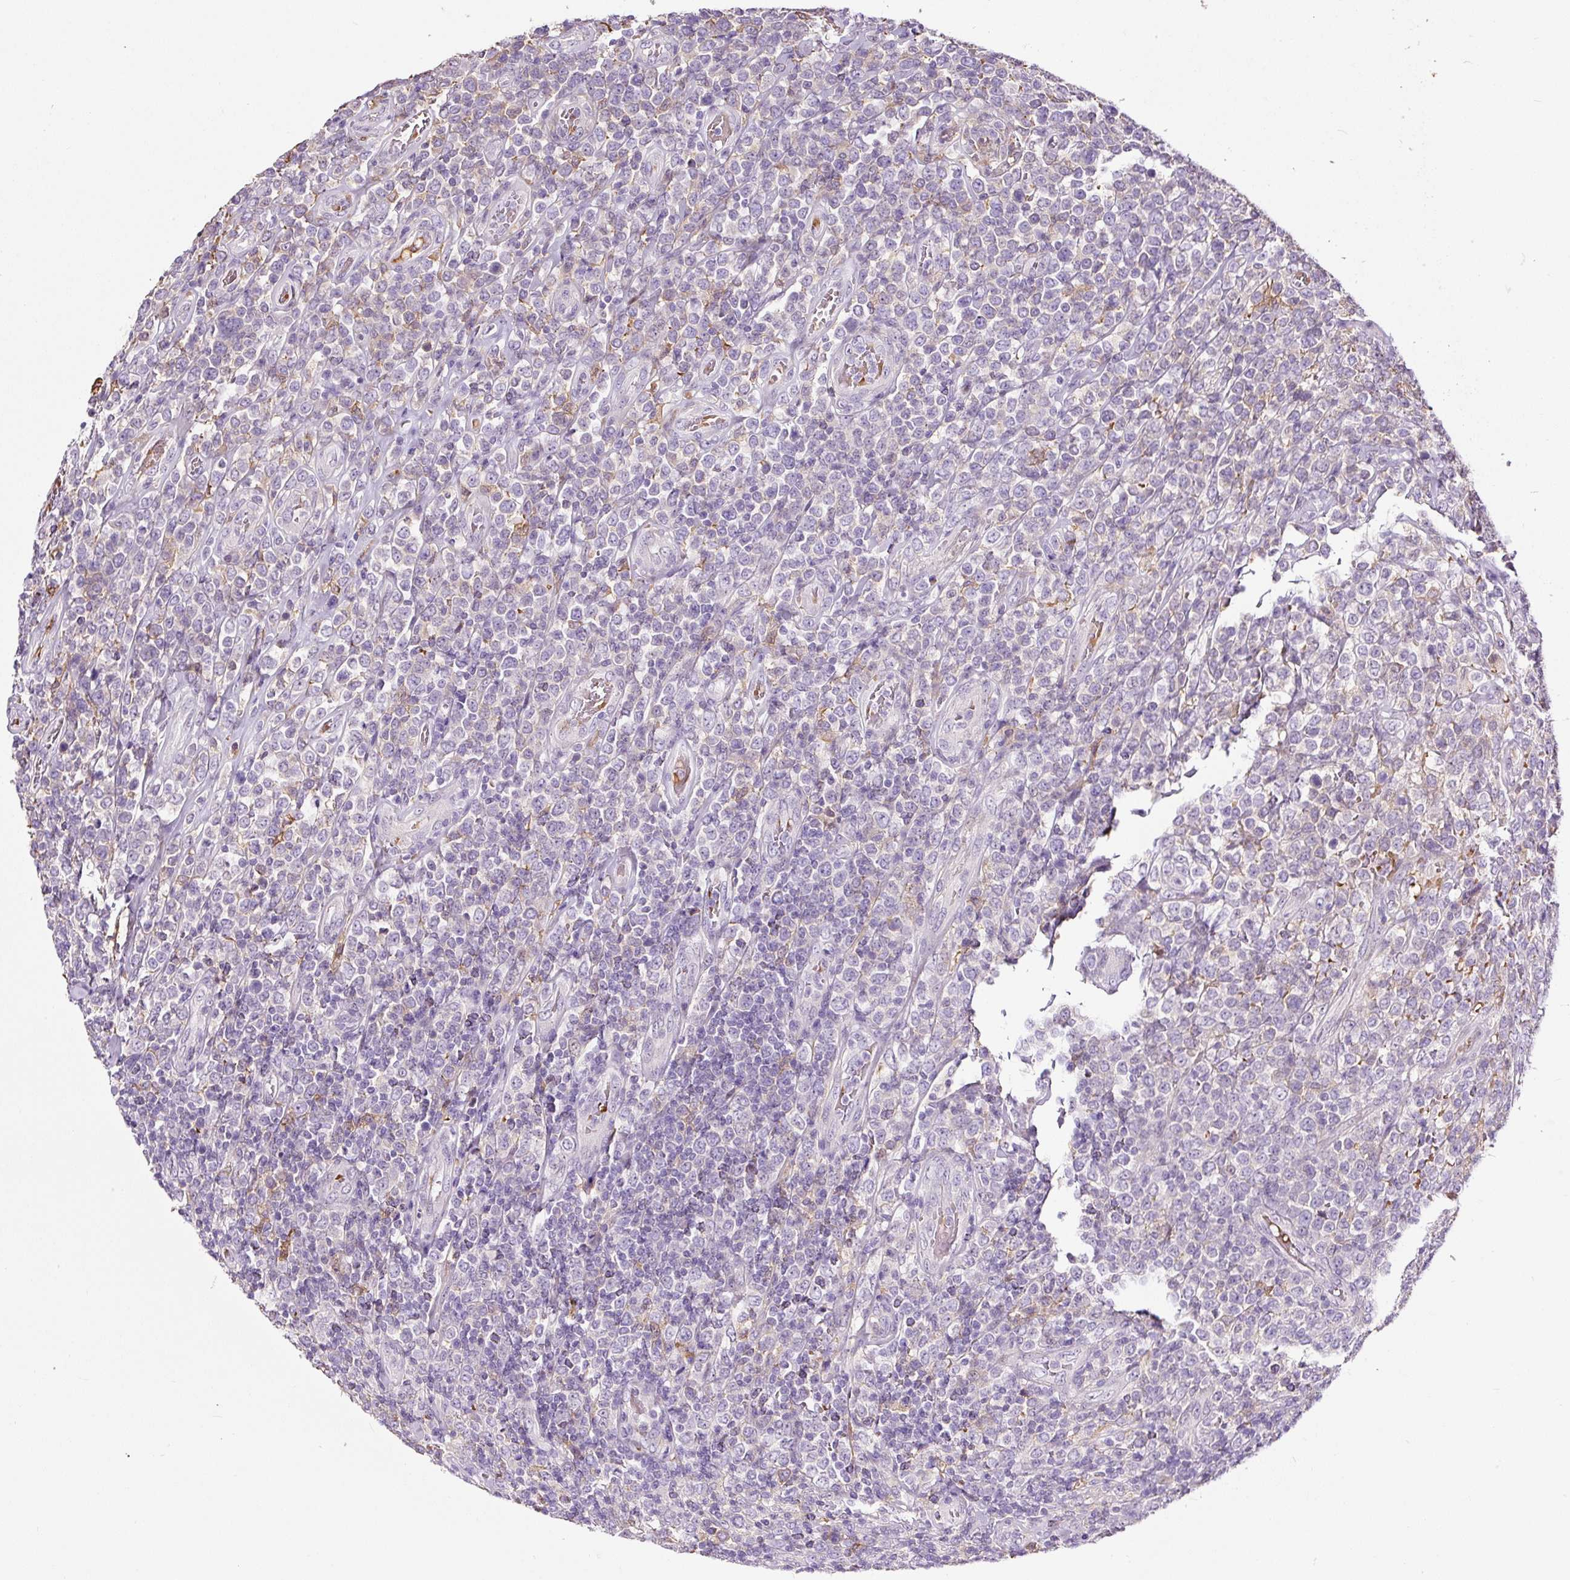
{"staining": {"intensity": "negative", "quantity": "none", "location": "none"}, "tissue": "lymphoma", "cell_type": "Tumor cells", "image_type": "cancer", "snomed": [{"axis": "morphology", "description": "Malignant lymphoma, non-Hodgkin's type, High grade"}, {"axis": "topography", "description": "Soft tissue"}], "caption": "The micrograph displays no significant expression in tumor cells of high-grade malignant lymphoma, non-Hodgkin's type. (Brightfield microscopy of DAB (3,3'-diaminobenzidine) immunohistochemistry (IHC) at high magnification).", "gene": "LRRC24", "patient": {"sex": "female", "age": 56}}